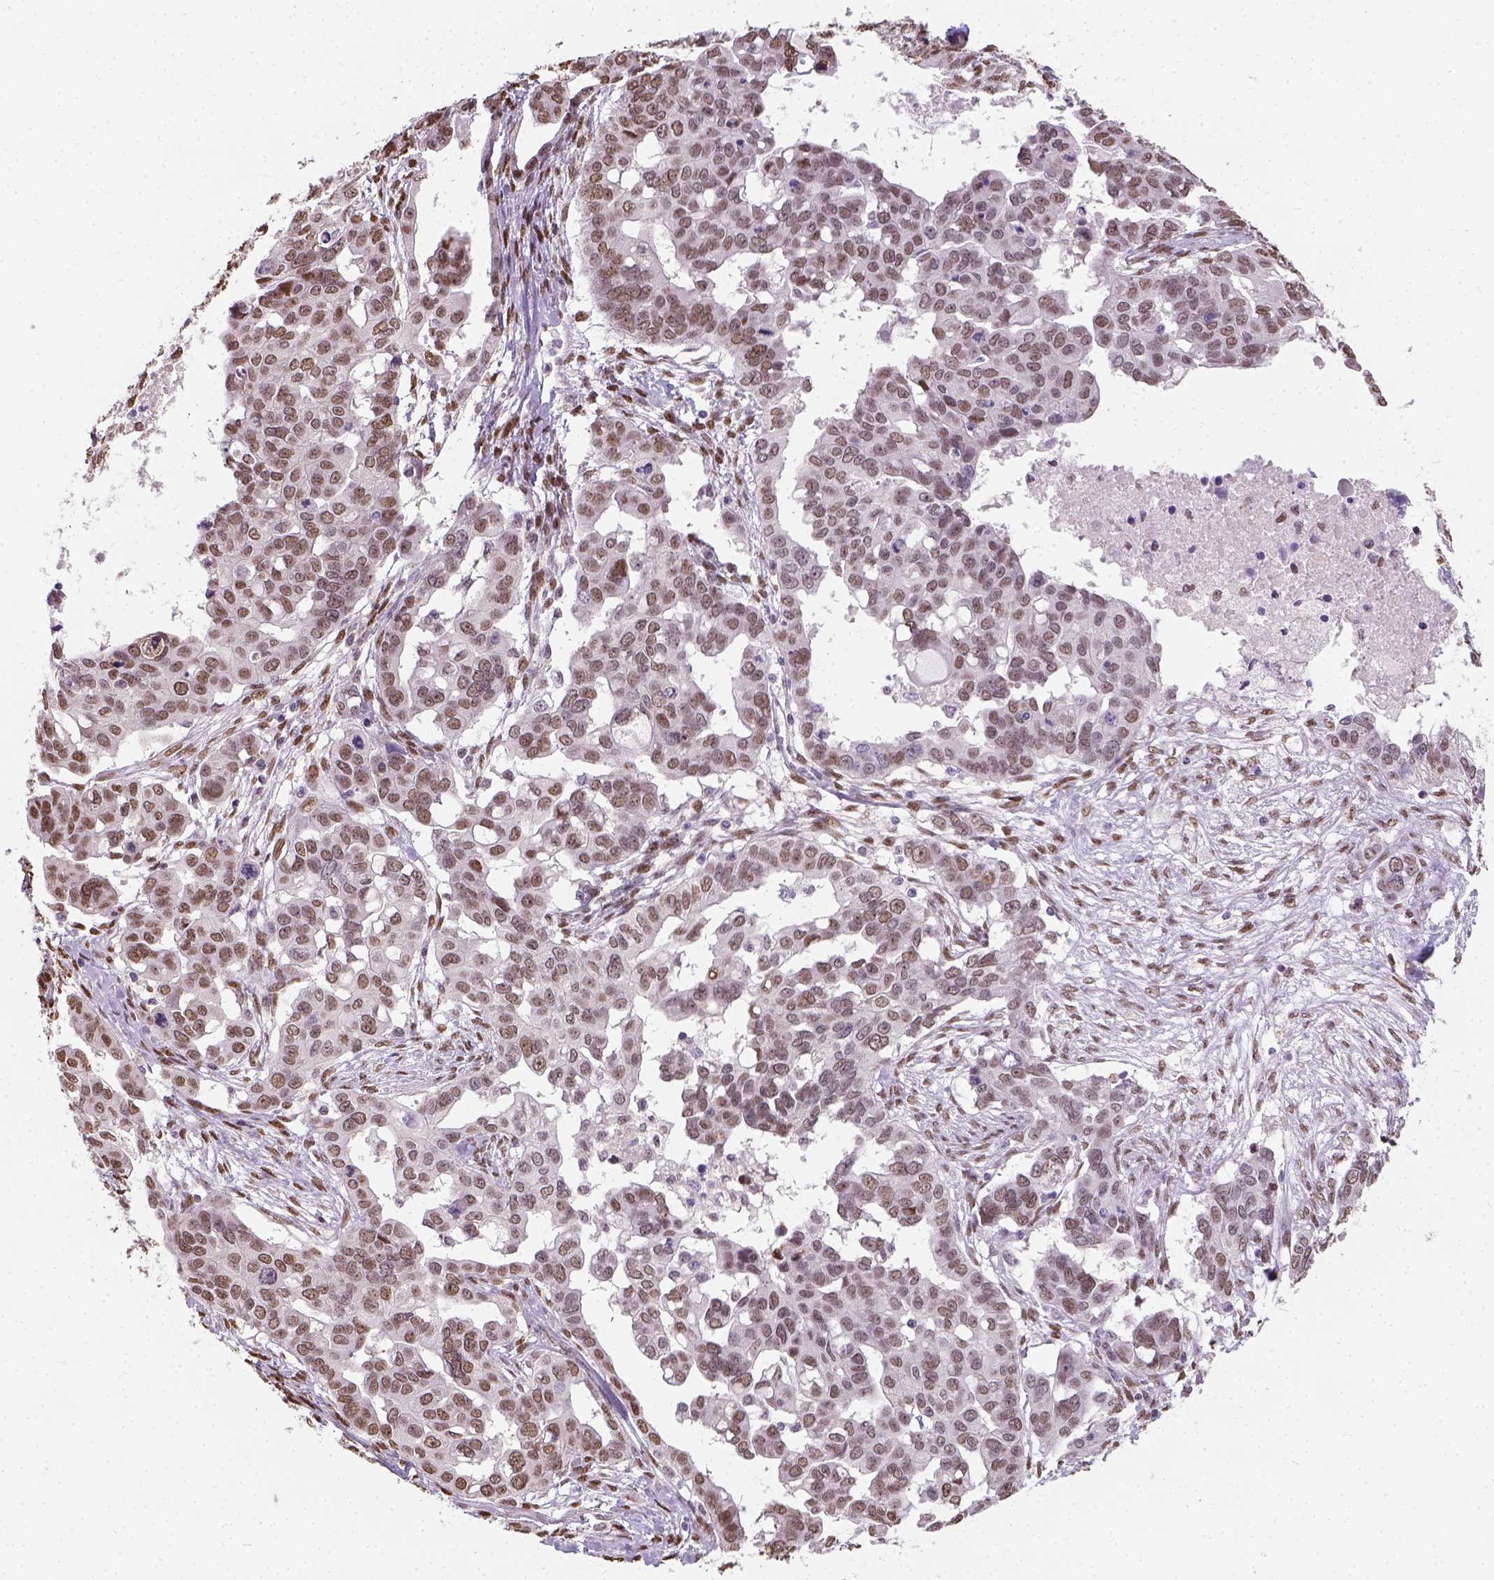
{"staining": {"intensity": "moderate", "quantity": ">75%", "location": "nuclear"}, "tissue": "ovarian cancer", "cell_type": "Tumor cells", "image_type": "cancer", "snomed": [{"axis": "morphology", "description": "Carcinoma, endometroid"}, {"axis": "topography", "description": "Ovary"}], "caption": "A high-resolution micrograph shows immunohistochemistry (IHC) staining of endometroid carcinoma (ovarian), which shows moderate nuclear positivity in approximately >75% of tumor cells.", "gene": "C1orf112", "patient": {"sex": "female", "age": 78}}